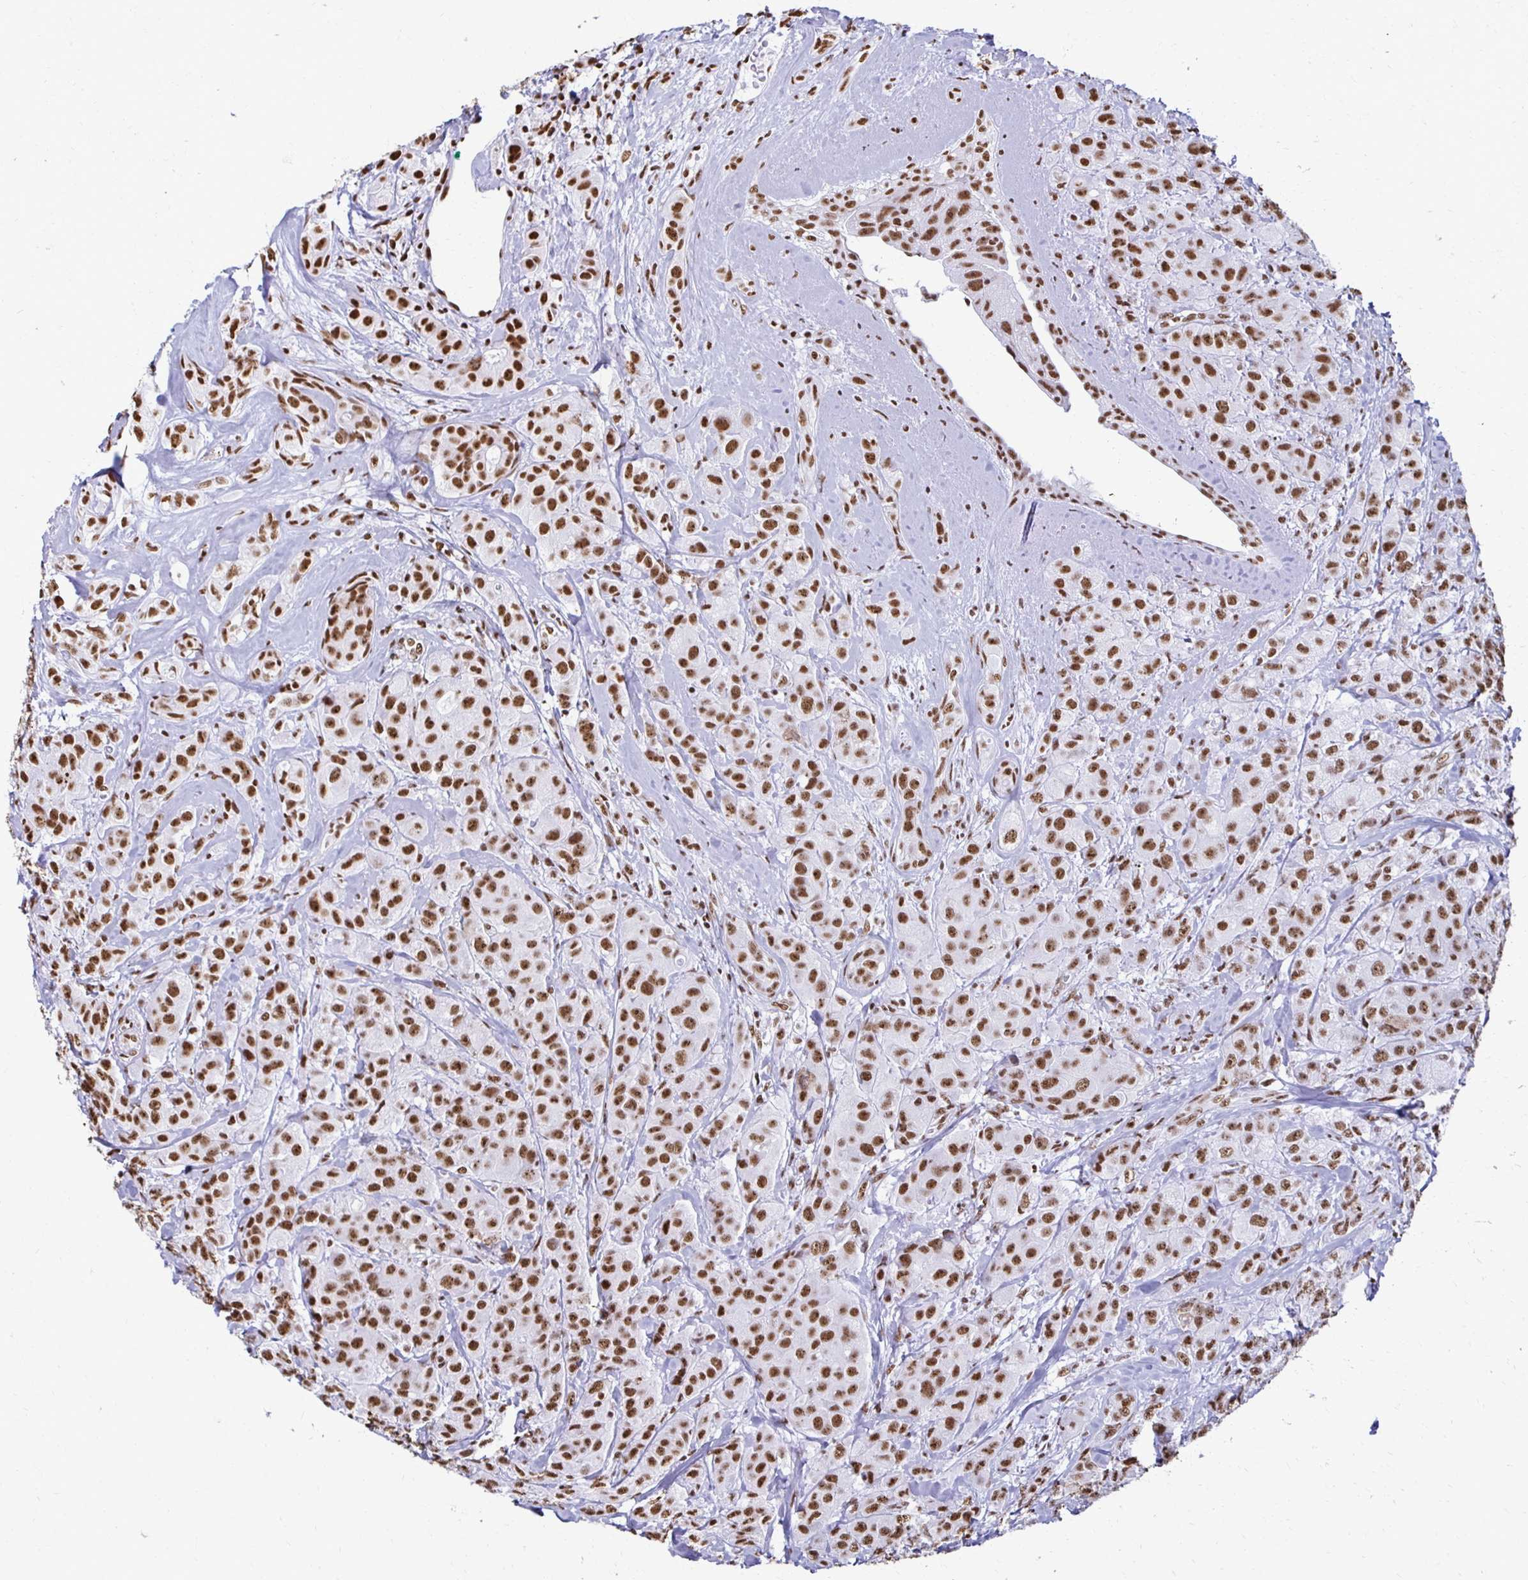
{"staining": {"intensity": "moderate", "quantity": ">75%", "location": "nuclear"}, "tissue": "breast cancer", "cell_type": "Tumor cells", "image_type": "cancer", "snomed": [{"axis": "morphology", "description": "Normal tissue, NOS"}, {"axis": "morphology", "description": "Duct carcinoma"}, {"axis": "topography", "description": "Breast"}], "caption": "Moderate nuclear staining is seen in about >75% of tumor cells in intraductal carcinoma (breast).", "gene": "NONO", "patient": {"sex": "female", "age": 43}}